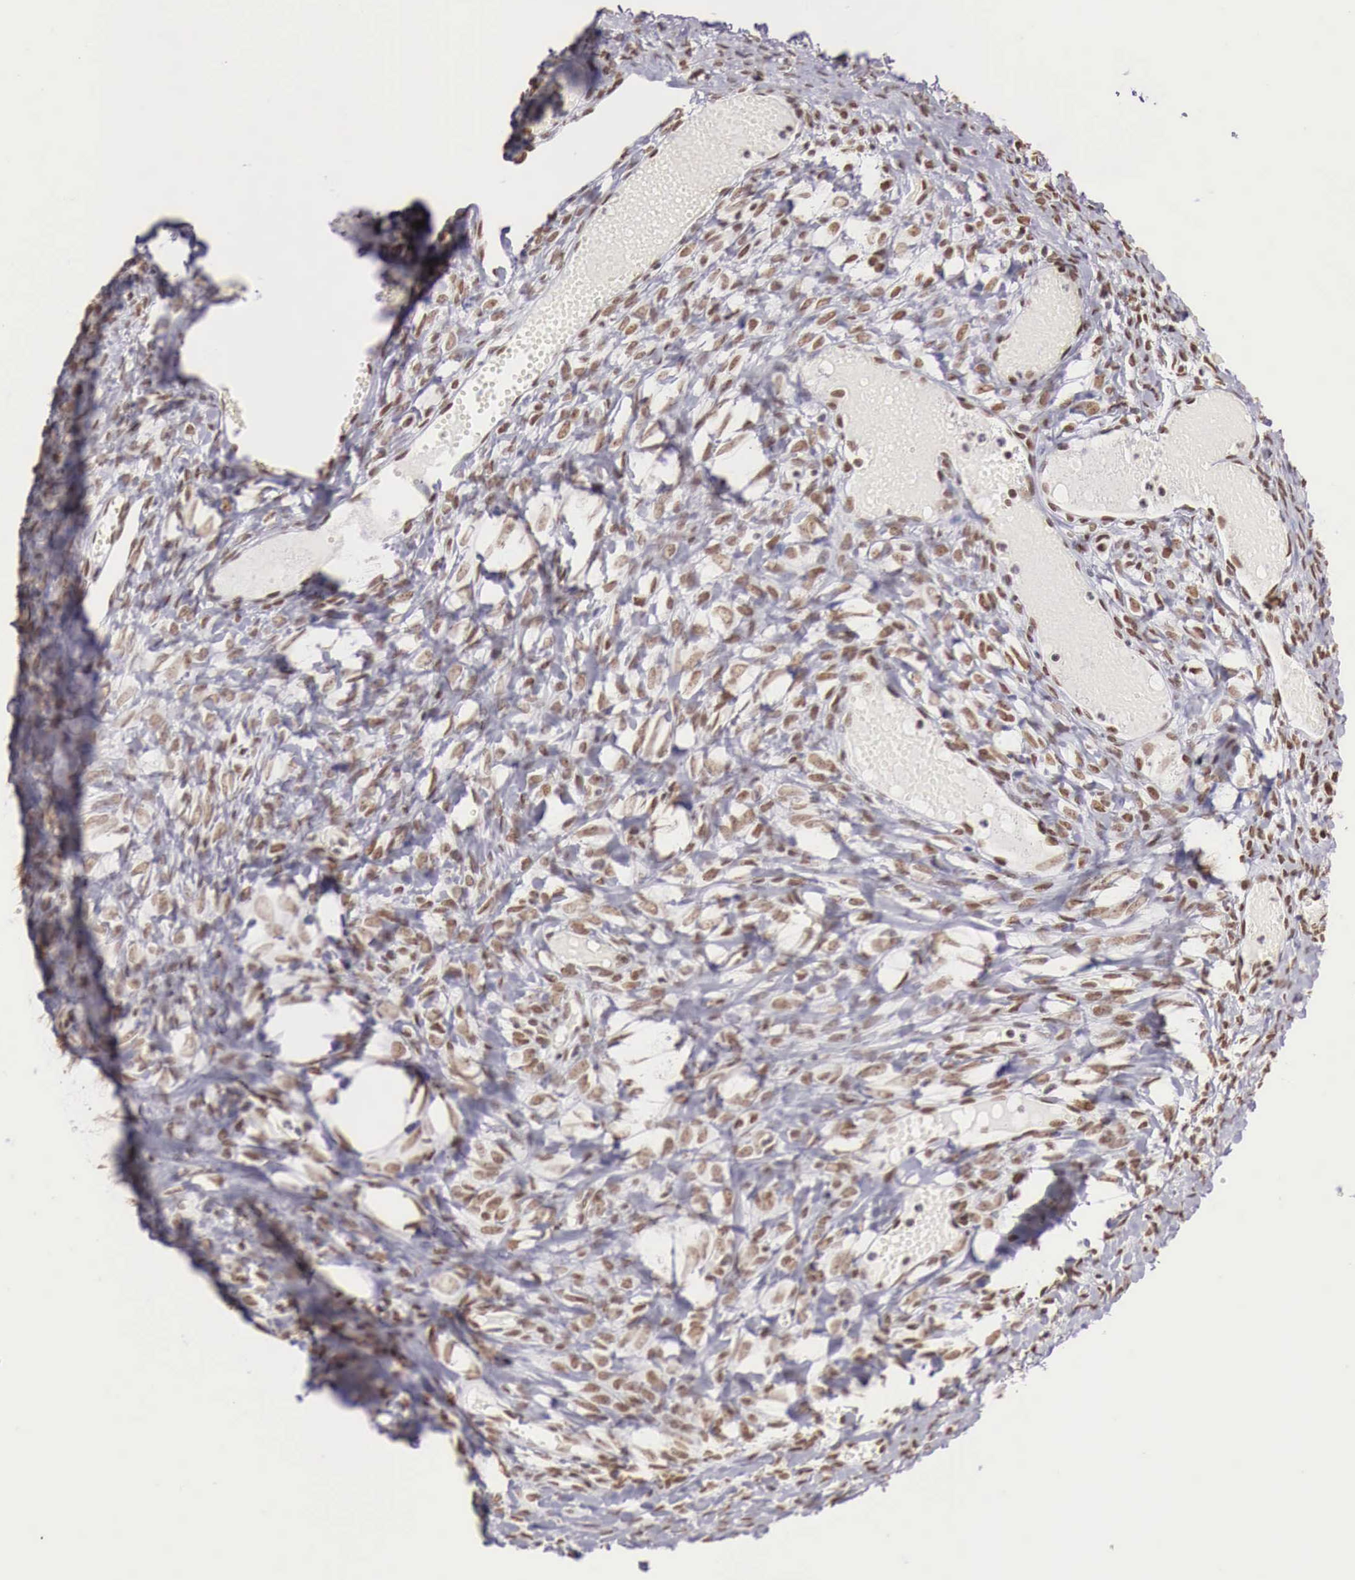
{"staining": {"intensity": "weak", "quantity": "<25%", "location": "nuclear"}, "tissue": "ovarian cancer", "cell_type": "Tumor cells", "image_type": "cancer", "snomed": [{"axis": "morphology", "description": "Cystadenocarcinoma, mucinous, NOS"}, {"axis": "topography", "description": "Ovary"}], "caption": "This is an IHC micrograph of ovarian cancer (mucinous cystadenocarcinoma). There is no positivity in tumor cells.", "gene": "PHF14", "patient": {"sex": "female", "age": 57}}